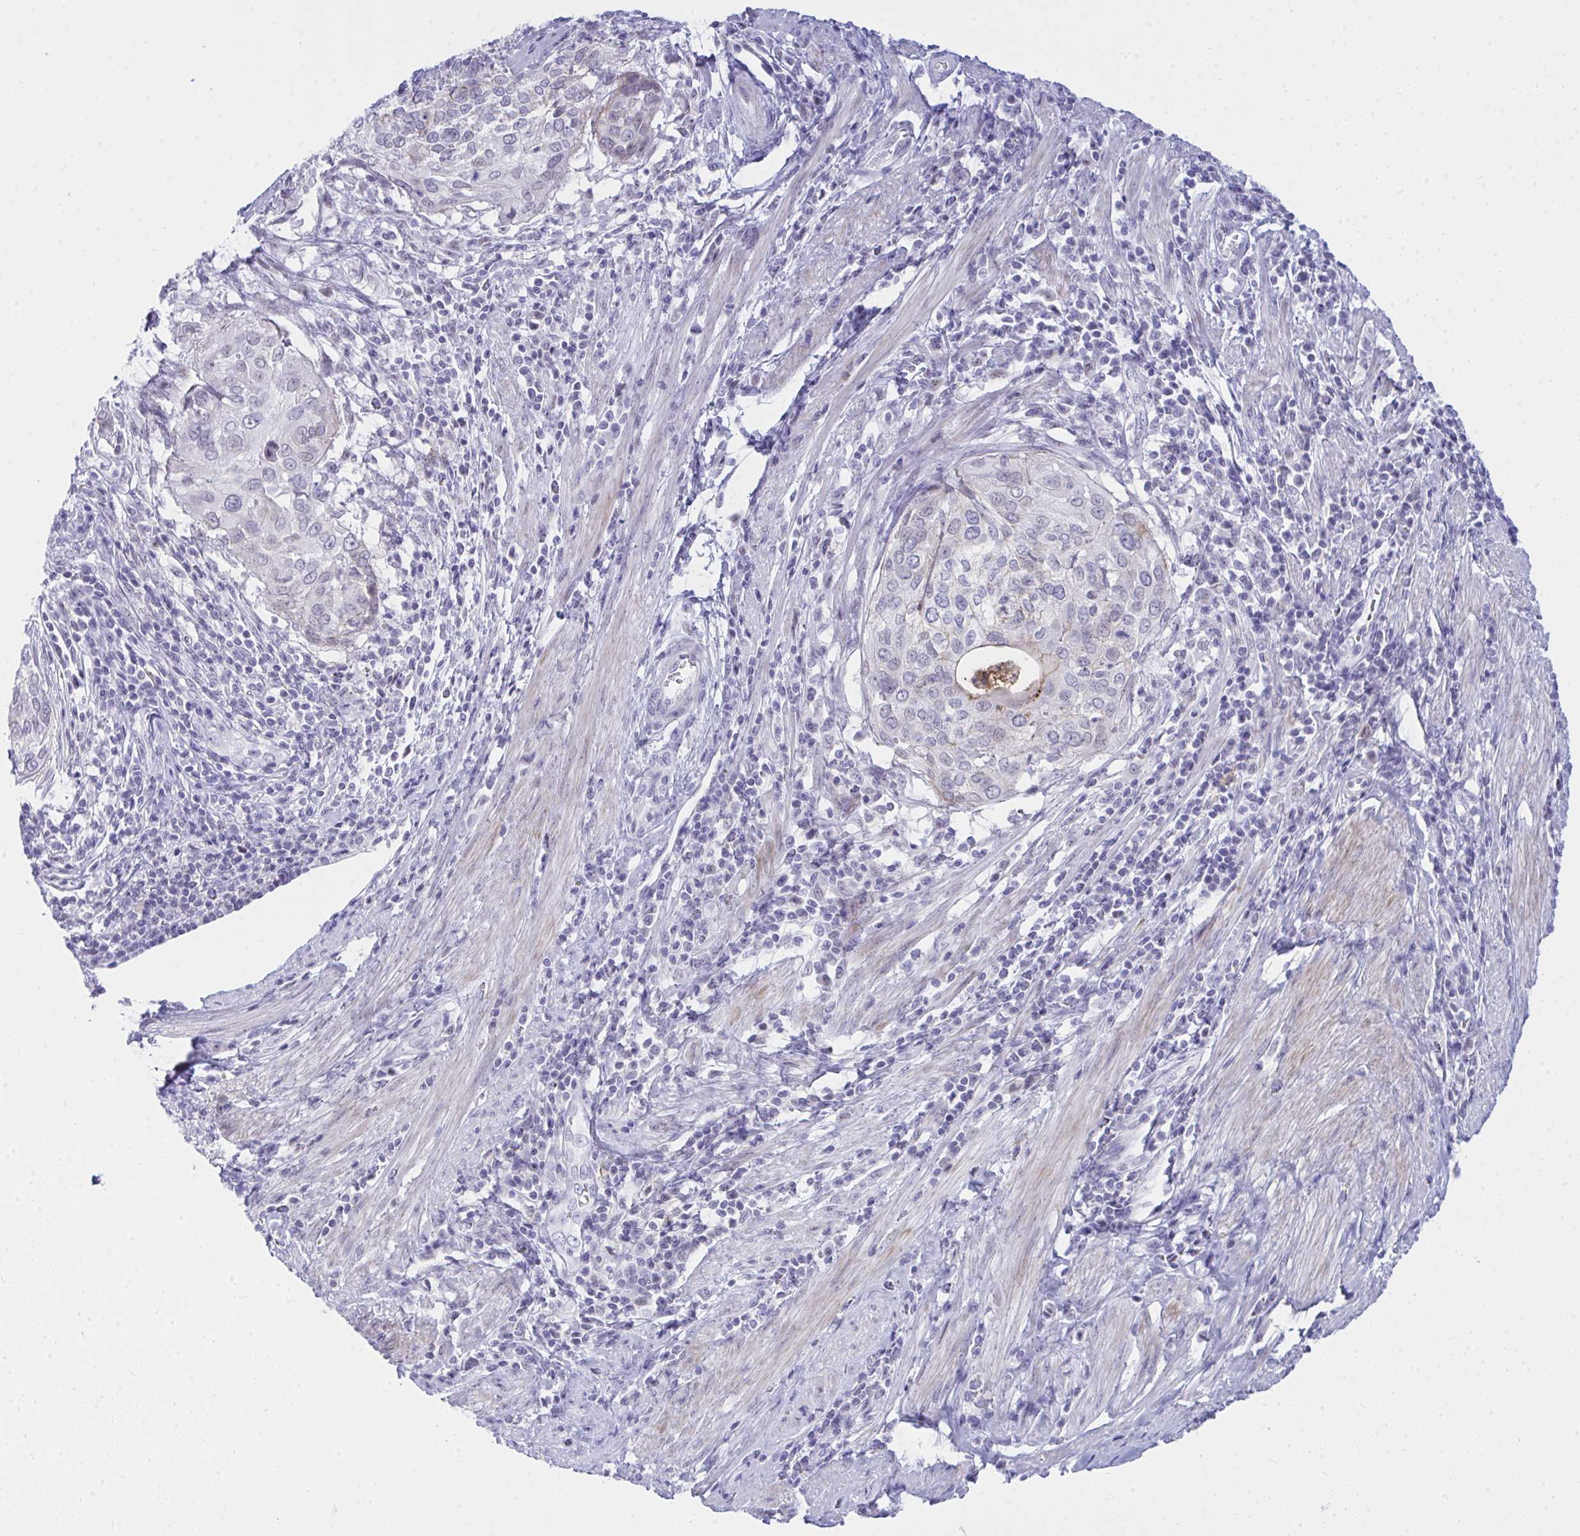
{"staining": {"intensity": "weak", "quantity": "<25%", "location": "cytoplasmic/membranous"}, "tissue": "cervical cancer", "cell_type": "Tumor cells", "image_type": "cancer", "snomed": [{"axis": "morphology", "description": "Squamous cell carcinoma, NOS"}, {"axis": "topography", "description": "Cervix"}], "caption": "Tumor cells show no significant protein positivity in cervical cancer (squamous cell carcinoma). (DAB immunohistochemistry with hematoxylin counter stain).", "gene": "OR5F1", "patient": {"sex": "female", "age": 38}}